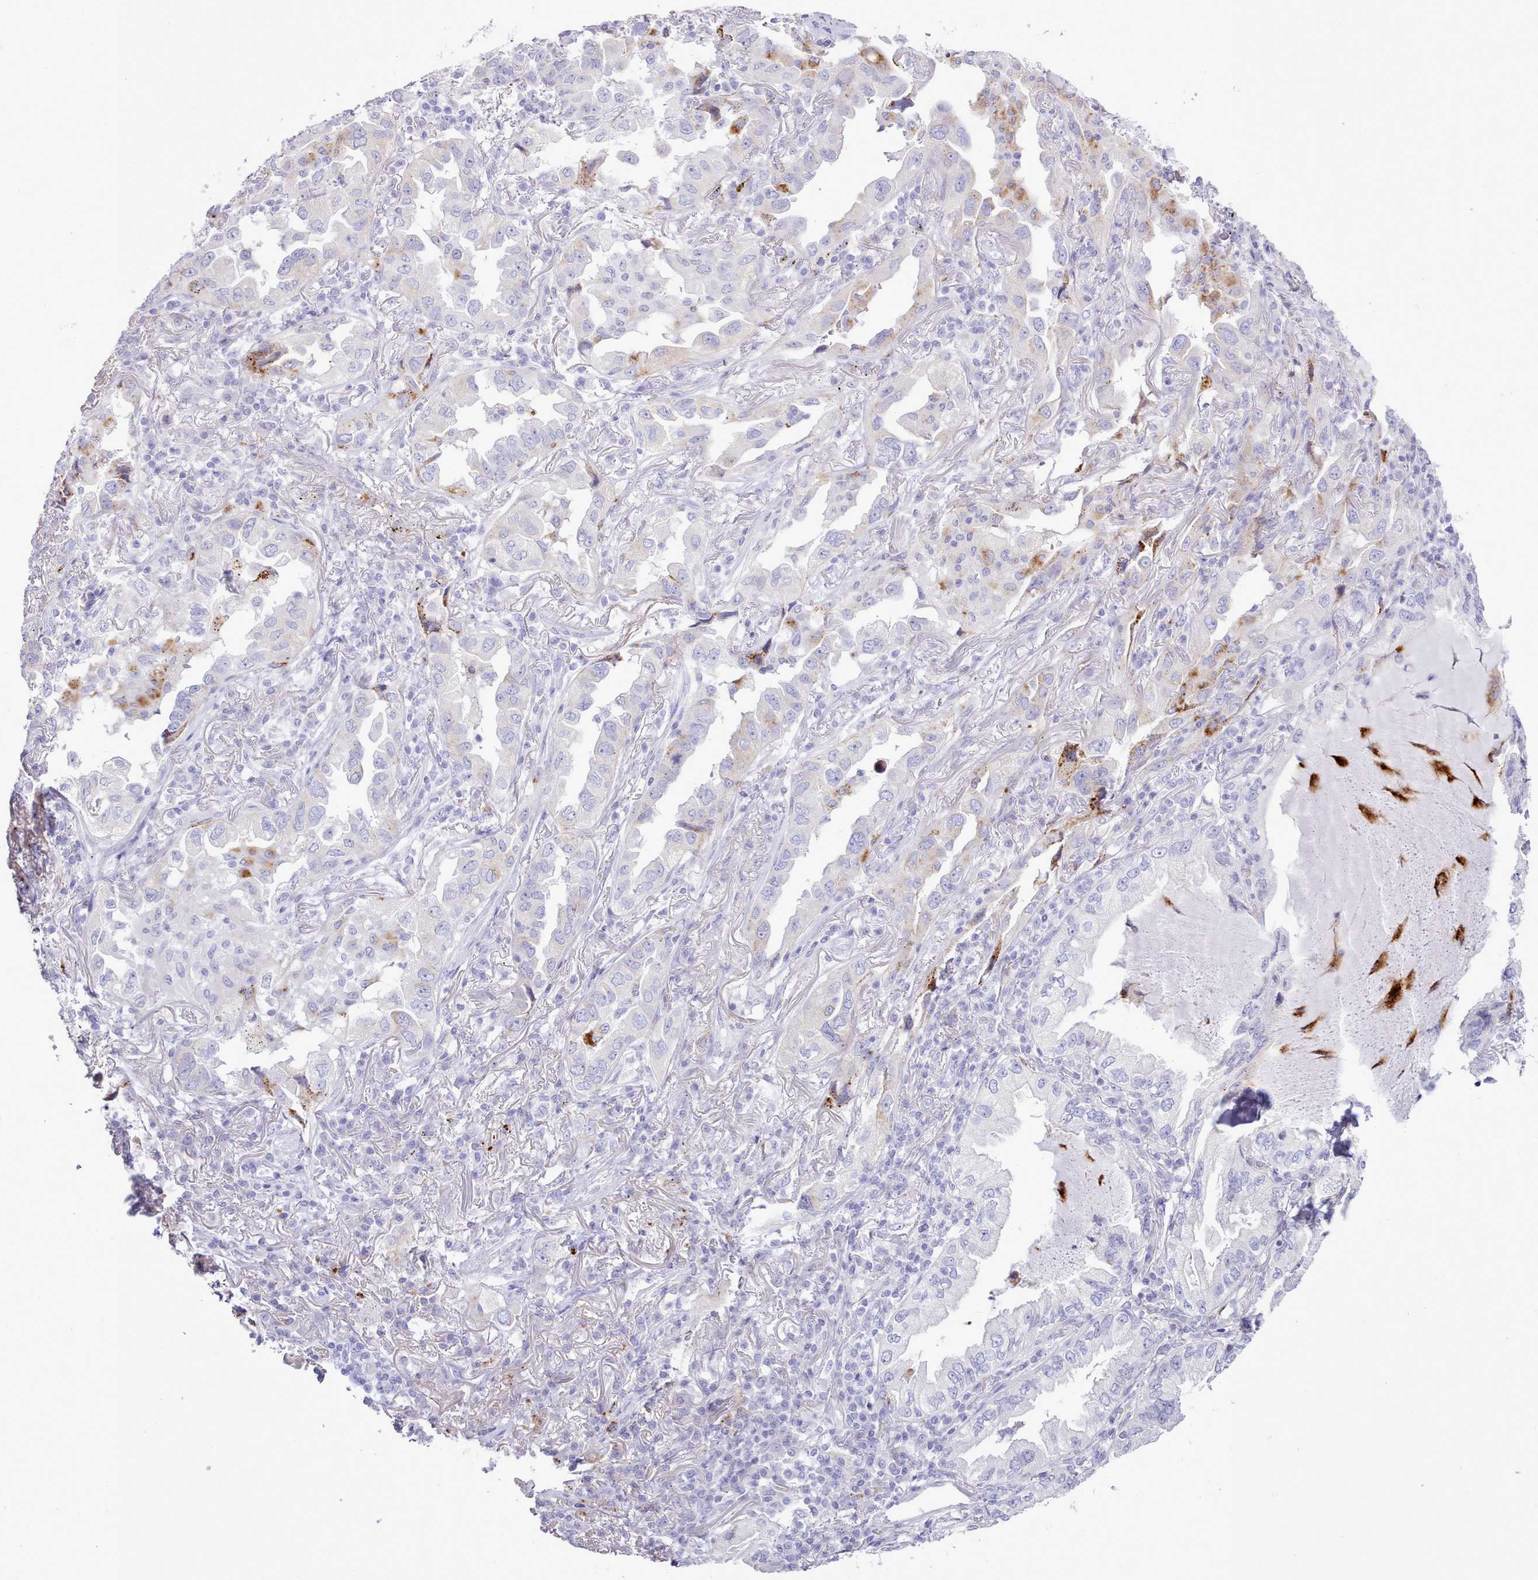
{"staining": {"intensity": "moderate", "quantity": "<25%", "location": "cytoplasmic/membranous"}, "tissue": "lung cancer", "cell_type": "Tumor cells", "image_type": "cancer", "snomed": [{"axis": "morphology", "description": "Adenocarcinoma, NOS"}, {"axis": "topography", "description": "Lung"}], "caption": "IHC histopathology image of neoplastic tissue: human lung adenocarcinoma stained using IHC reveals low levels of moderate protein expression localized specifically in the cytoplasmic/membranous of tumor cells, appearing as a cytoplasmic/membranous brown color.", "gene": "SRD5A1", "patient": {"sex": "female", "age": 69}}